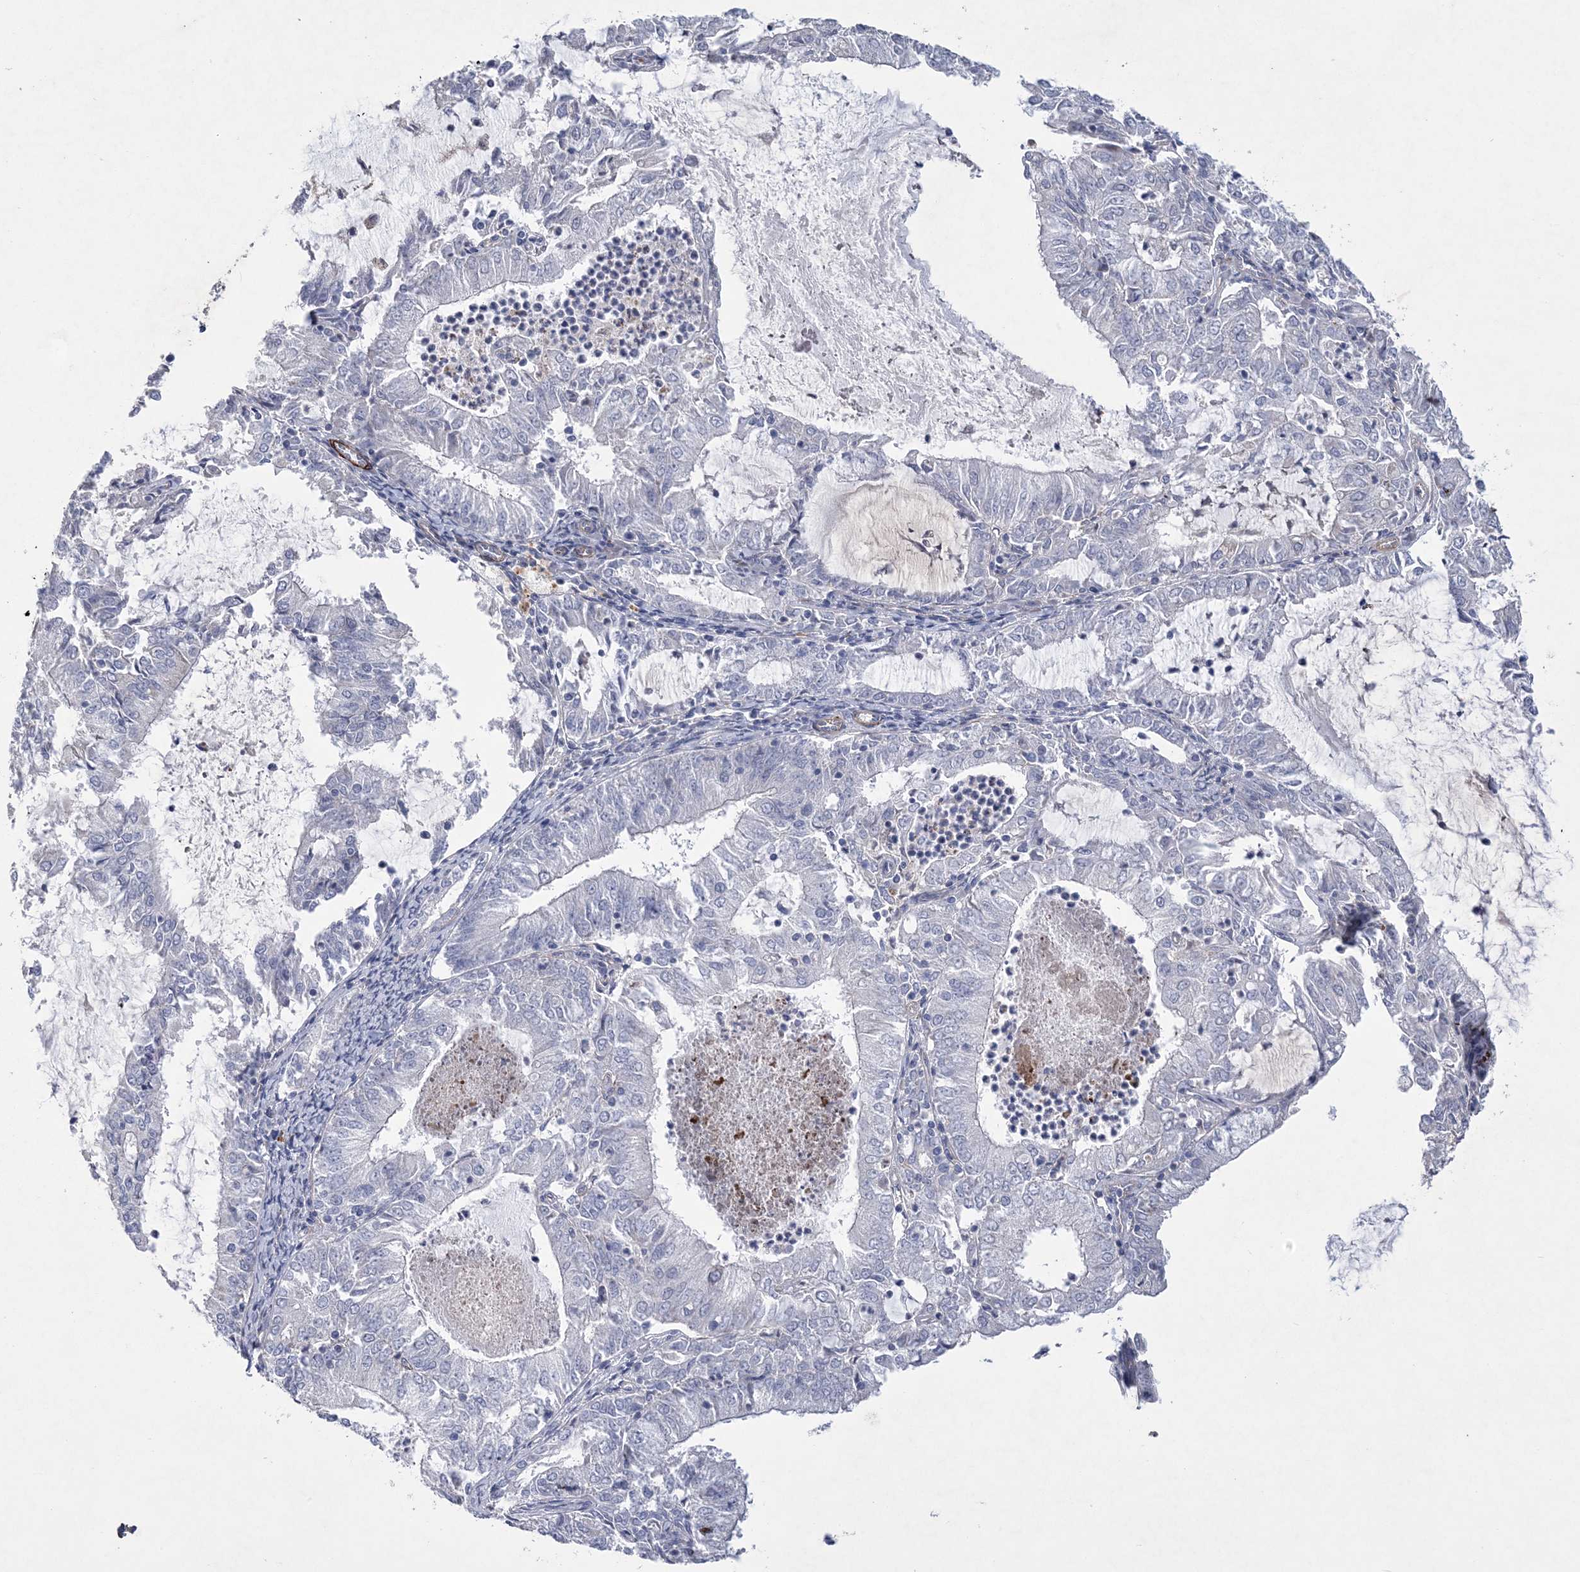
{"staining": {"intensity": "negative", "quantity": "none", "location": "none"}, "tissue": "endometrial cancer", "cell_type": "Tumor cells", "image_type": "cancer", "snomed": [{"axis": "morphology", "description": "Adenocarcinoma, NOS"}, {"axis": "topography", "description": "Endometrium"}], "caption": "Micrograph shows no significant protein staining in tumor cells of endometrial adenocarcinoma. (DAB (3,3'-diaminobenzidine) immunohistochemistry with hematoxylin counter stain).", "gene": "ARSJ", "patient": {"sex": "female", "age": 57}}